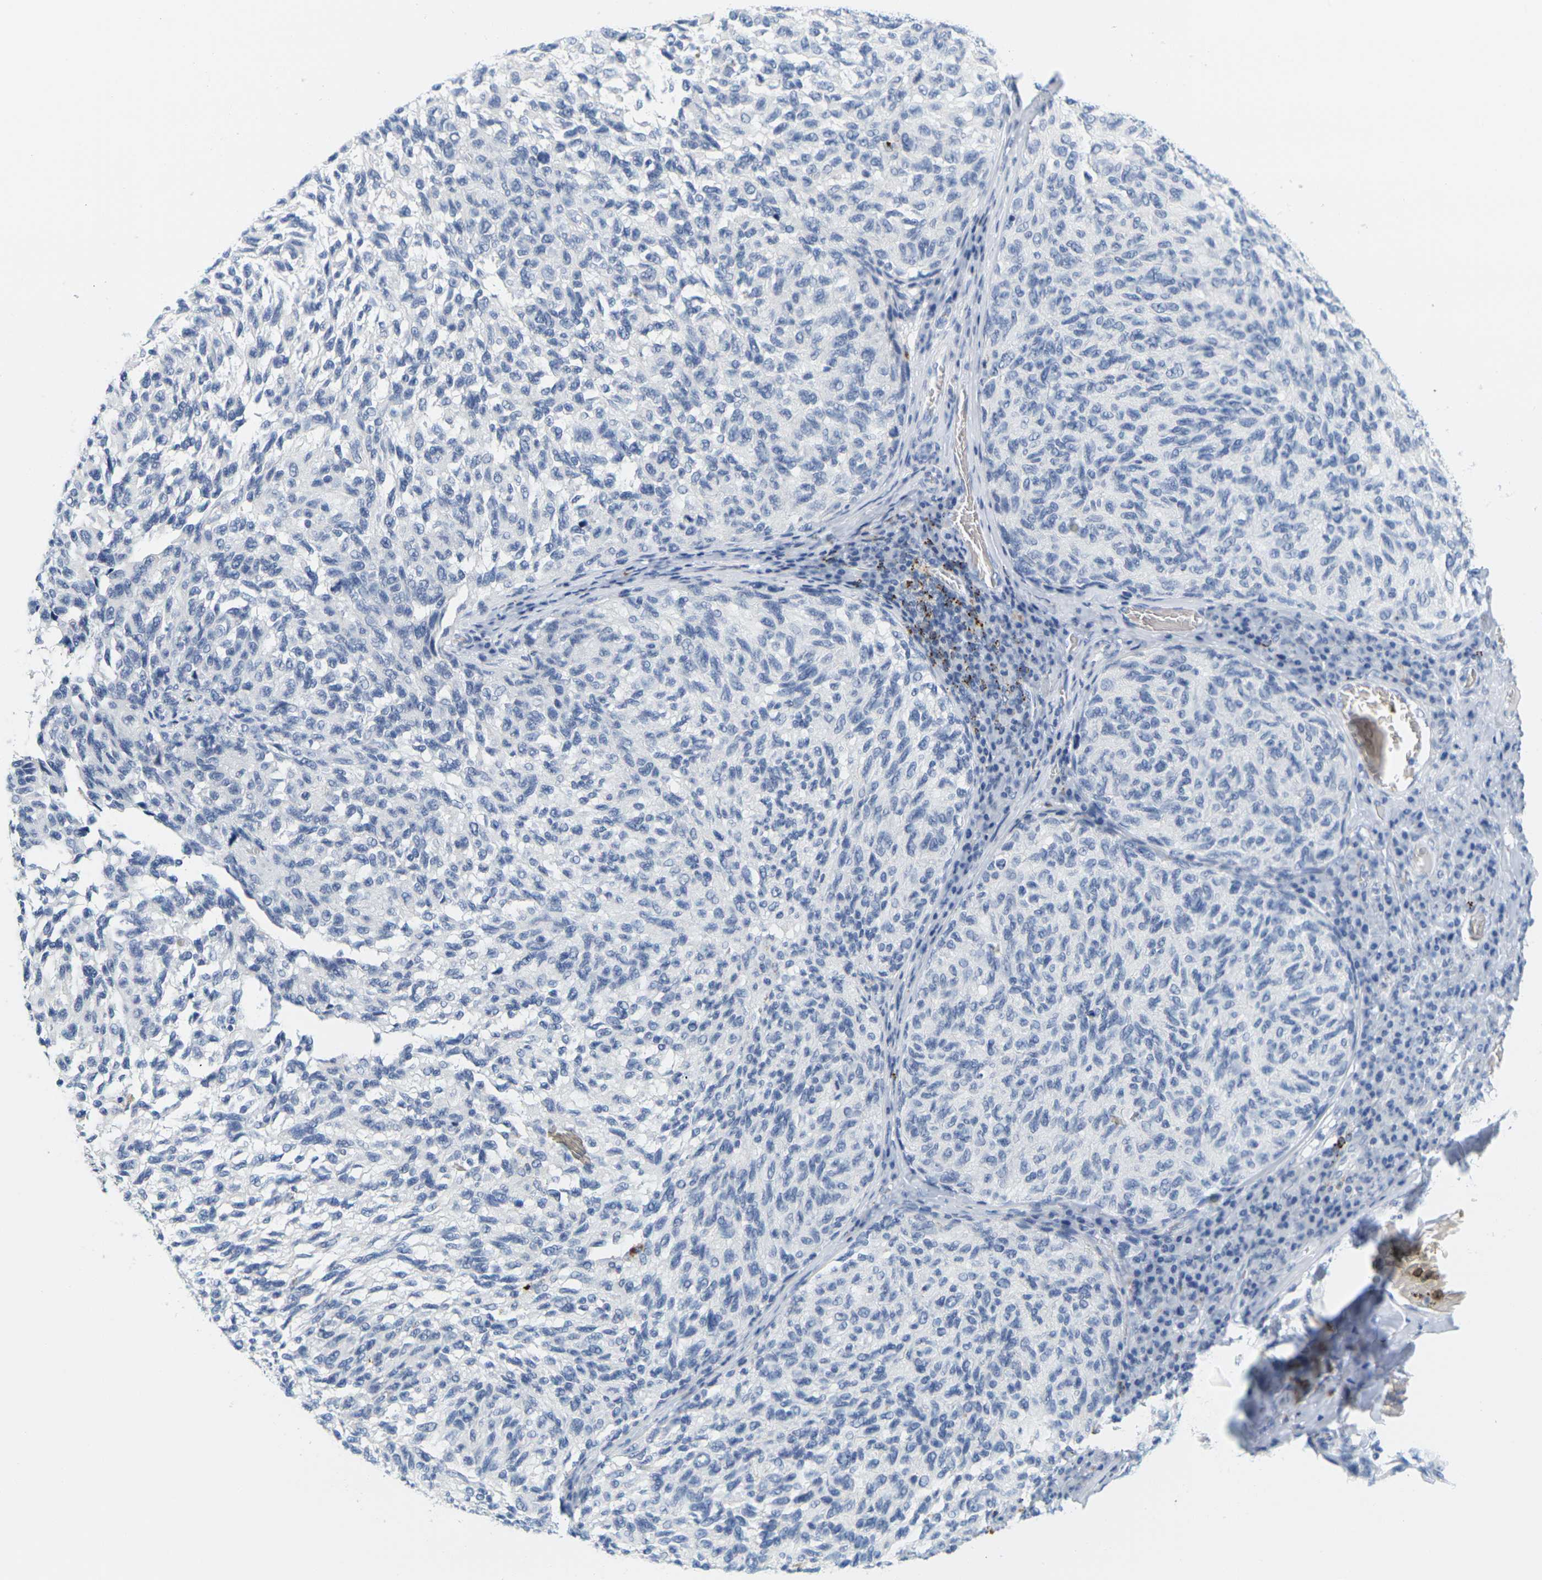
{"staining": {"intensity": "negative", "quantity": "none", "location": "none"}, "tissue": "melanoma", "cell_type": "Tumor cells", "image_type": "cancer", "snomed": [{"axis": "morphology", "description": "Malignant melanoma, NOS"}, {"axis": "topography", "description": "Skin"}], "caption": "This micrograph is of malignant melanoma stained with IHC to label a protein in brown with the nuclei are counter-stained blue. There is no staining in tumor cells.", "gene": "HLA-DOB", "patient": {"sex": "female", "age": 73}}